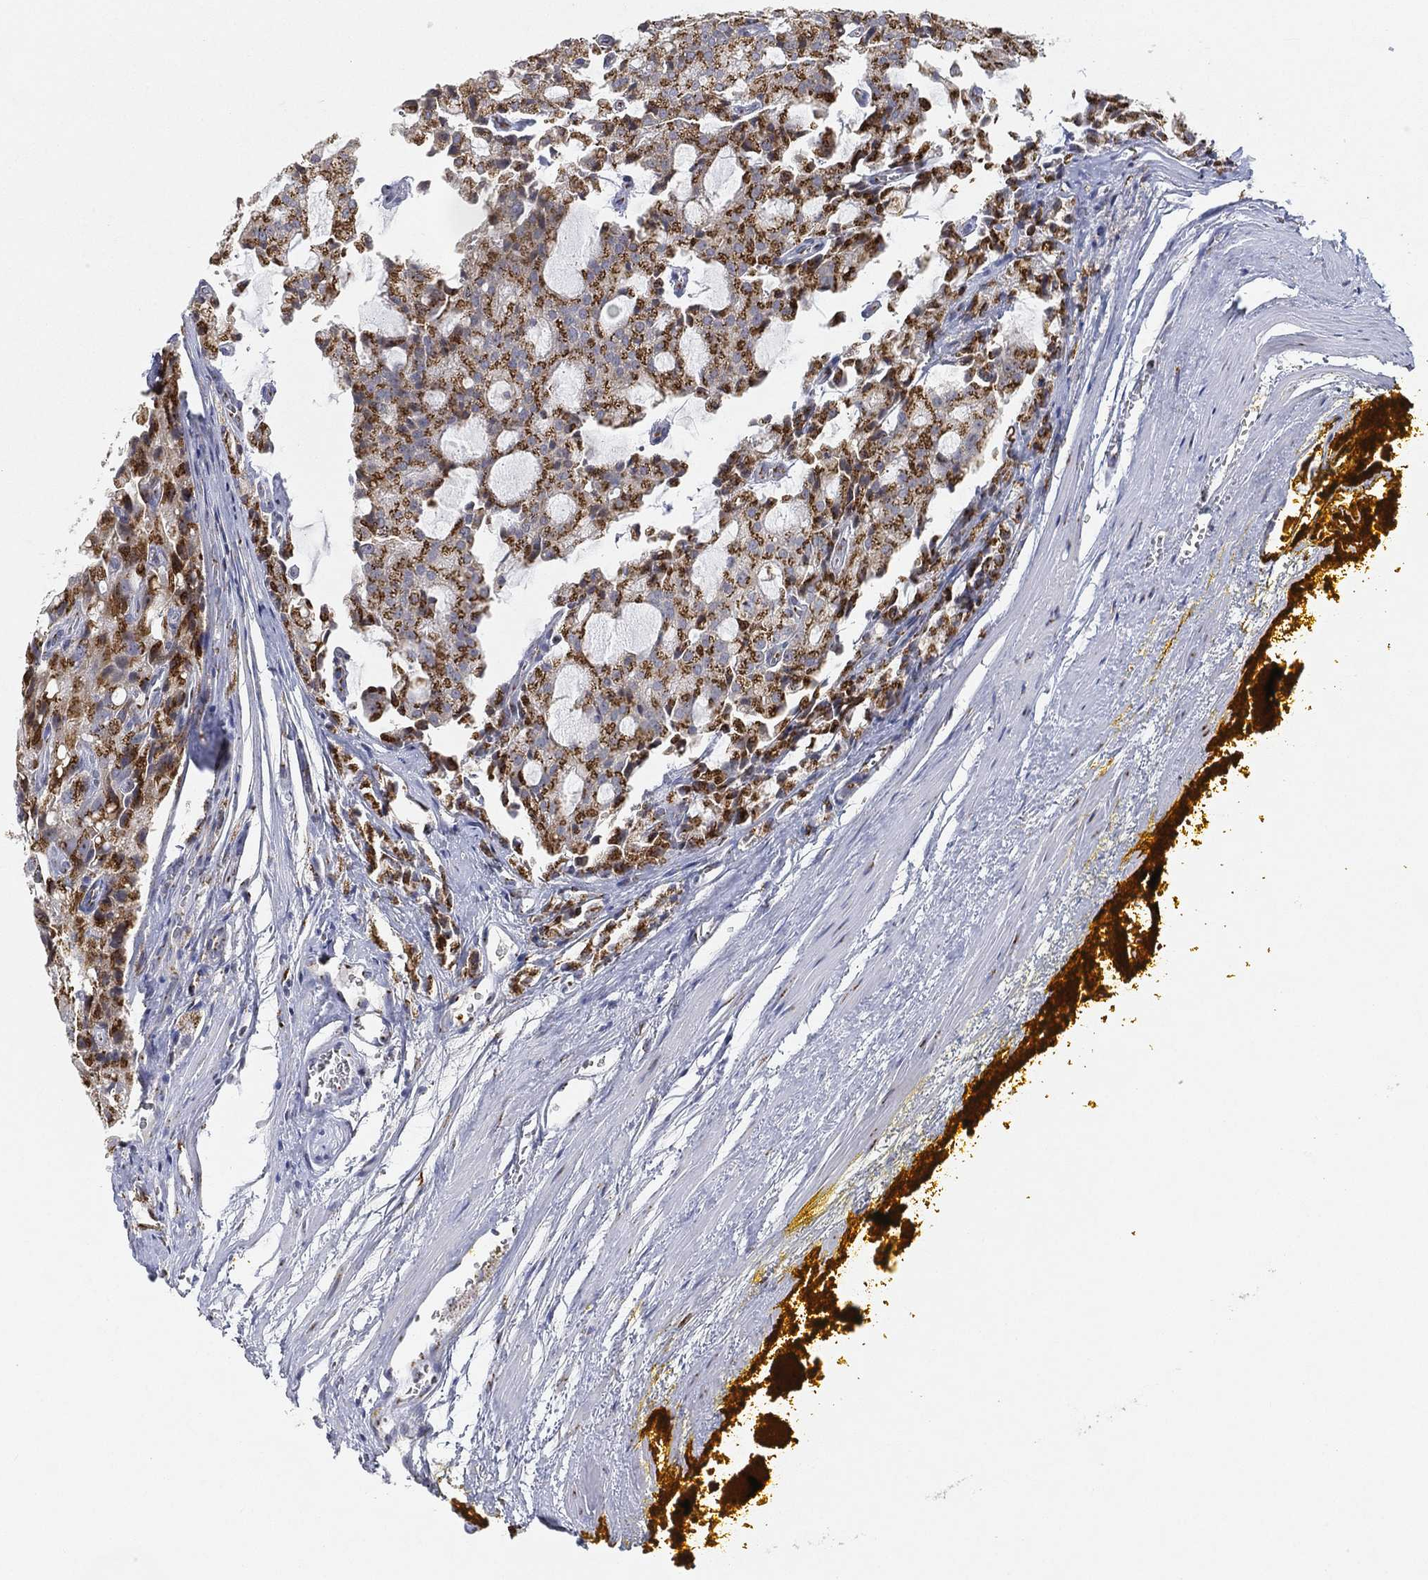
{"staining": {"intensity": "strong", "quantity": ">75%", "location": "cytoplasmic/membranous"}, "tissue": "prostate cancer", "cell_type": "Tumor cells", "image_type": "cancer", "snomed": [{"axis": "morphology", "description": "Adenocarcinoma, NOS"}, {"axis": "topography", "description": "Prostate and seminal vesicle, NOS"}, {"axis": "topography", "description": "Prostate"}], "caption": "Immunohistochemistry micrograph of neoplastic tissue: prostate cancer (adenocarcinoma) stained using immunohistochemistry (IHC) reveals high levels of strong protein expression localized specifically in the cytoplasmic/membranous of tumor cells, appearing as a cytoplasmic/membranous brown color.", "gene": "TICAM1", "patient": {"sex": "male", "age": 67}}